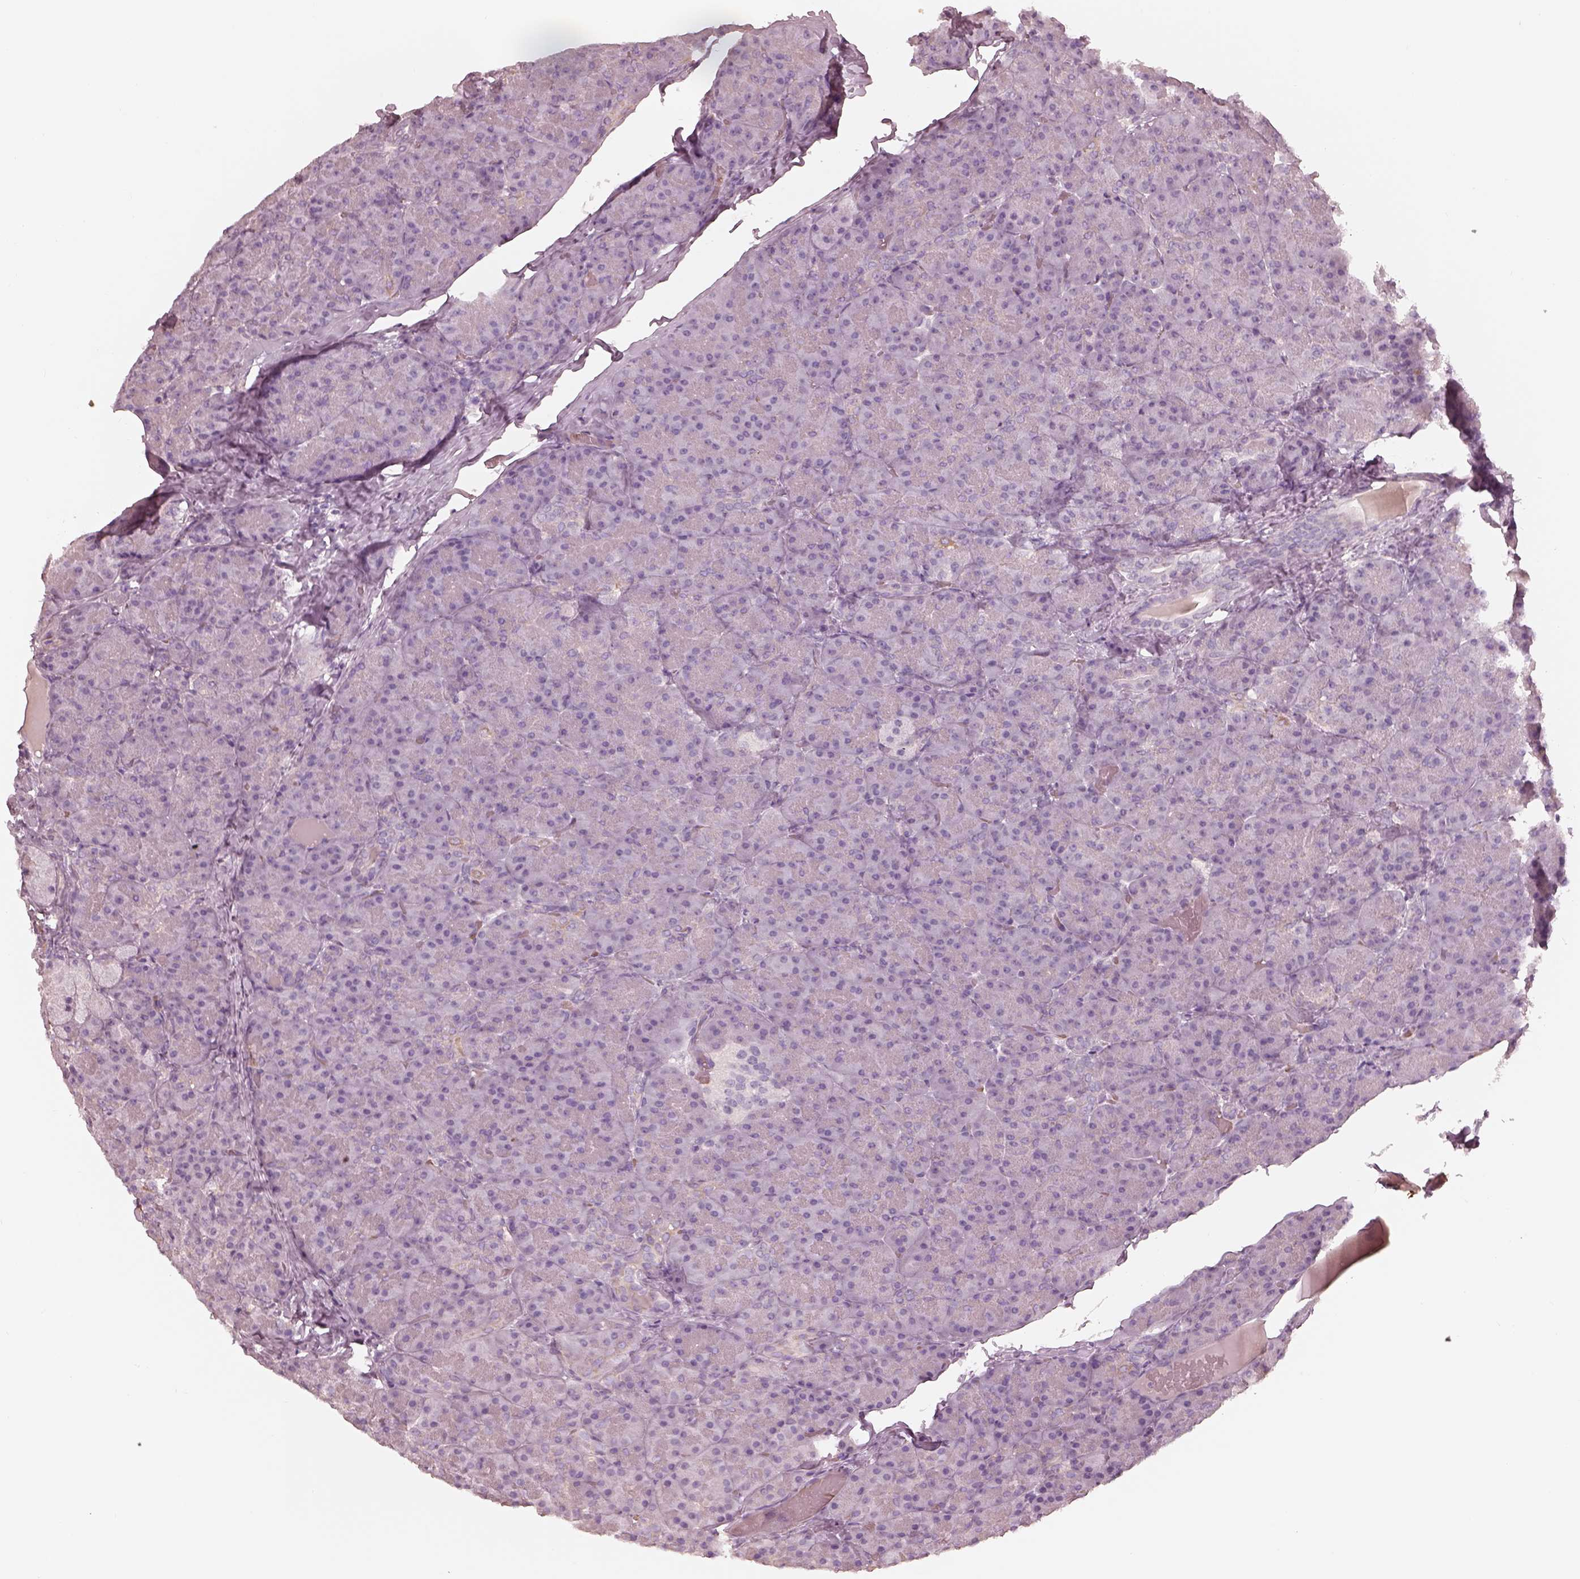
{"staining": {"intensity": "negative", "quantity": "none", "location": "none"}, "tissue": "pancreas", "cell_type": "Exocrine glandular cells", "image_type": "normal", "snomed": [{"axis": "morphology", "description": "Normal tissue, NOS"}, {"axis": "topography", "description": "Pancreas"}], "caption": "The immunohistochemistry photomicrograph has no significant positivity in exocrine glandular cells of pancreas. (DAB (3,3'-diaminobenzidine) immunohistochemistry (IHC), high magnification).", "gene": "ANKLE1", "patient": {"sex": "male", "age": 57}}